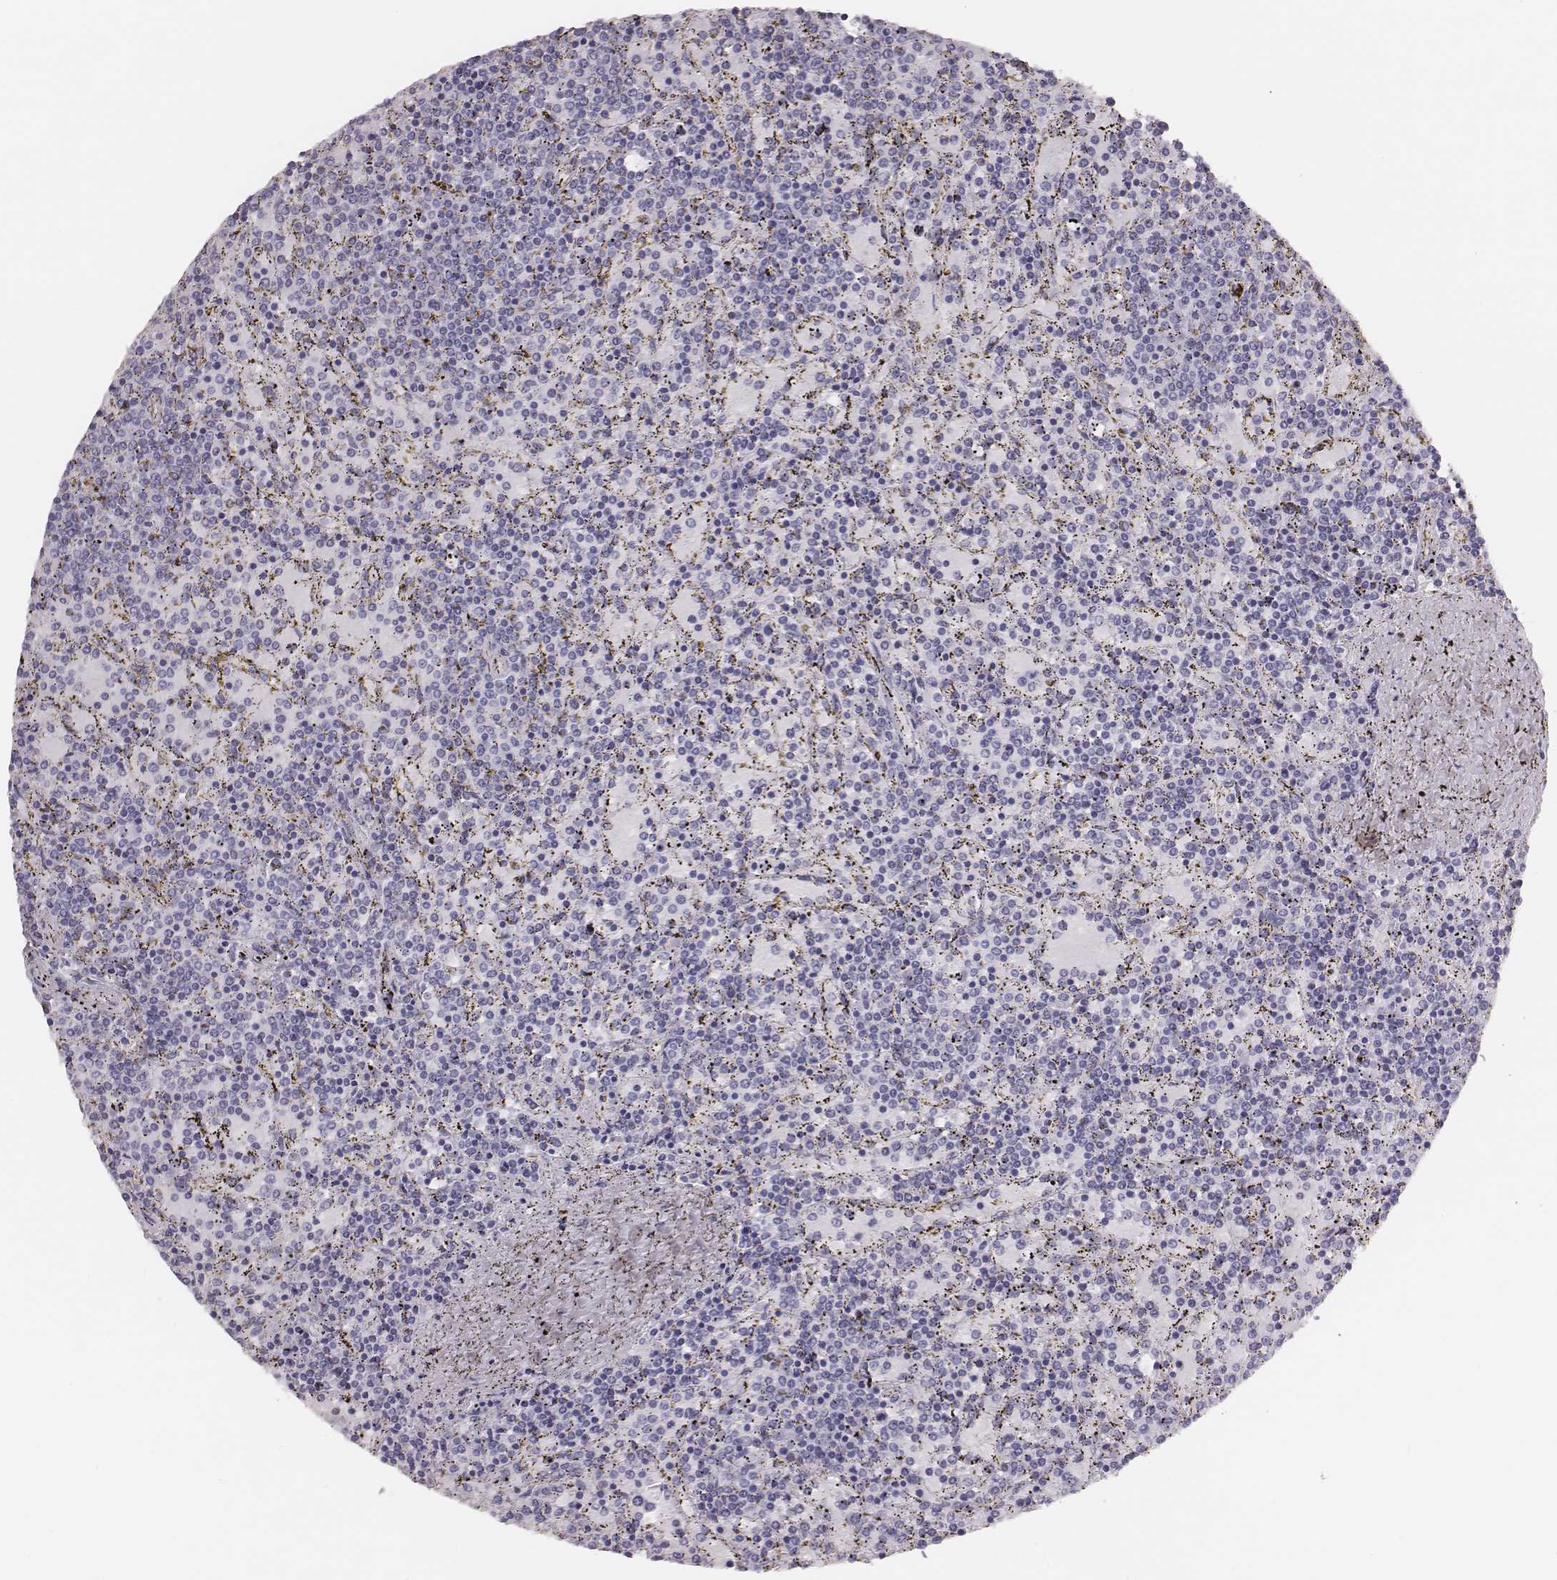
{"staining": {"intensity": "negative", "quantity": "none", "location": "none"}, "tissue": "lymphoma", "cell_type": "Tumor cells", "image_type": "cancer", "snomed": [{"axis": "morphology", "description": "Malignant lymphoma, non-Hodgkin's type, Low grade"}, {"axis": "topography", "description": "Spleen"}], "caption": "A high-resolution image shows IHC staining of lymphoma, which exhibits no significant staining in tumor cells.", "gene": "H1-6", "patient": {"sex": "female", "age": 77}}